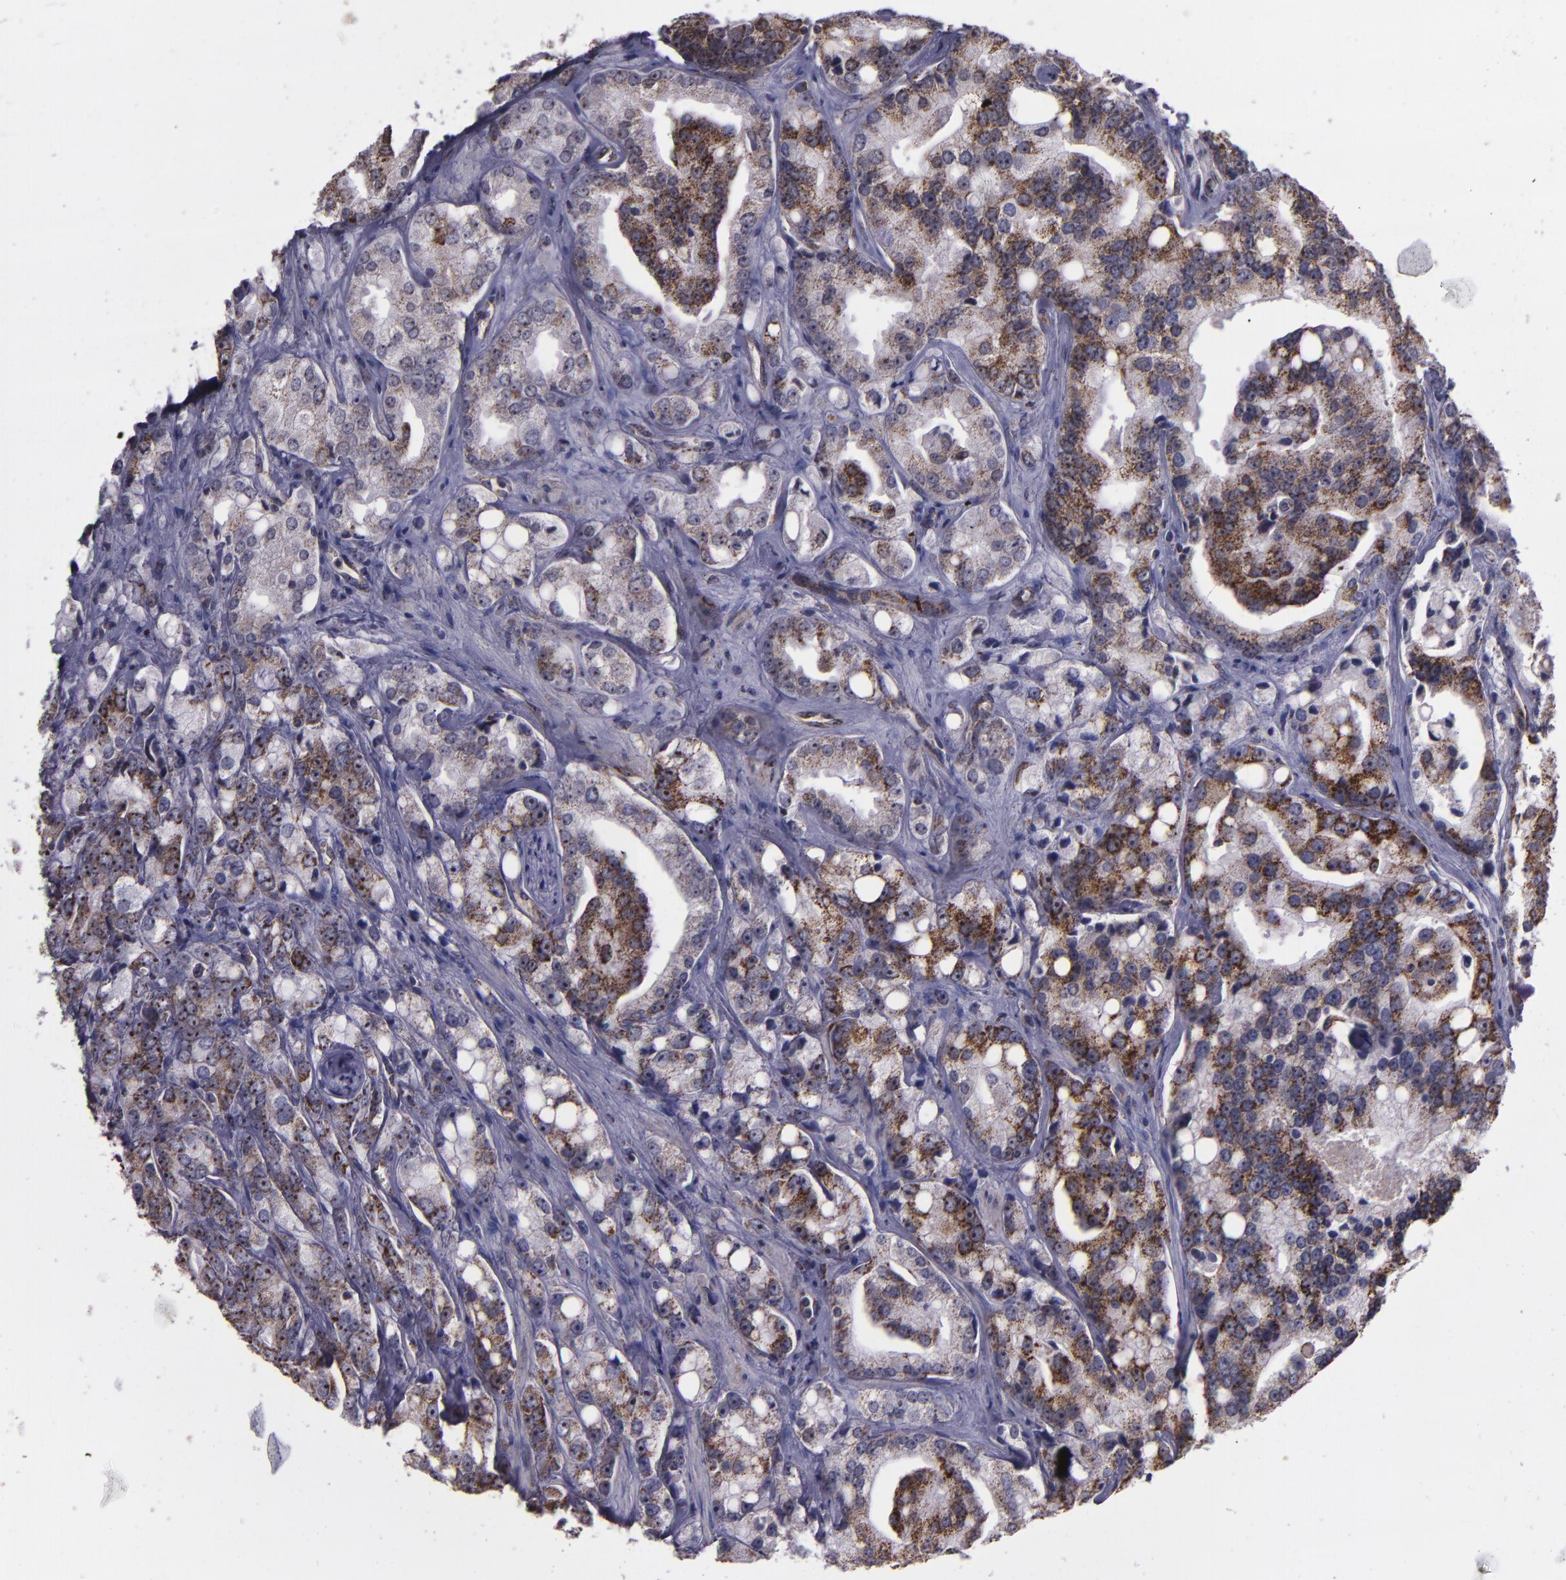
{"staining": {"intensity": "moderate", "quantity": "25%-75%", "location": "cytoplasmic/membranous"}, "tissue": "prostate cancer", "cell_type": "Tumor cells", "image_type": "cancer", "snomed": [{"axis": "morphology", "description": "Adenocarcinoma, High grade"}, {"axis": "topography", "description": "Prostate"}], "caption": "Immunohistochemistry micrograph of human prostate high-grade adenocarcinoma stained for a protein (brown), which reveals medium levels of moderate cytoplasmic/membranous expression in about 25%-75% of tumor cells.", "gene": "LONP1", "patient": {"sex": "male", "age": 67}}